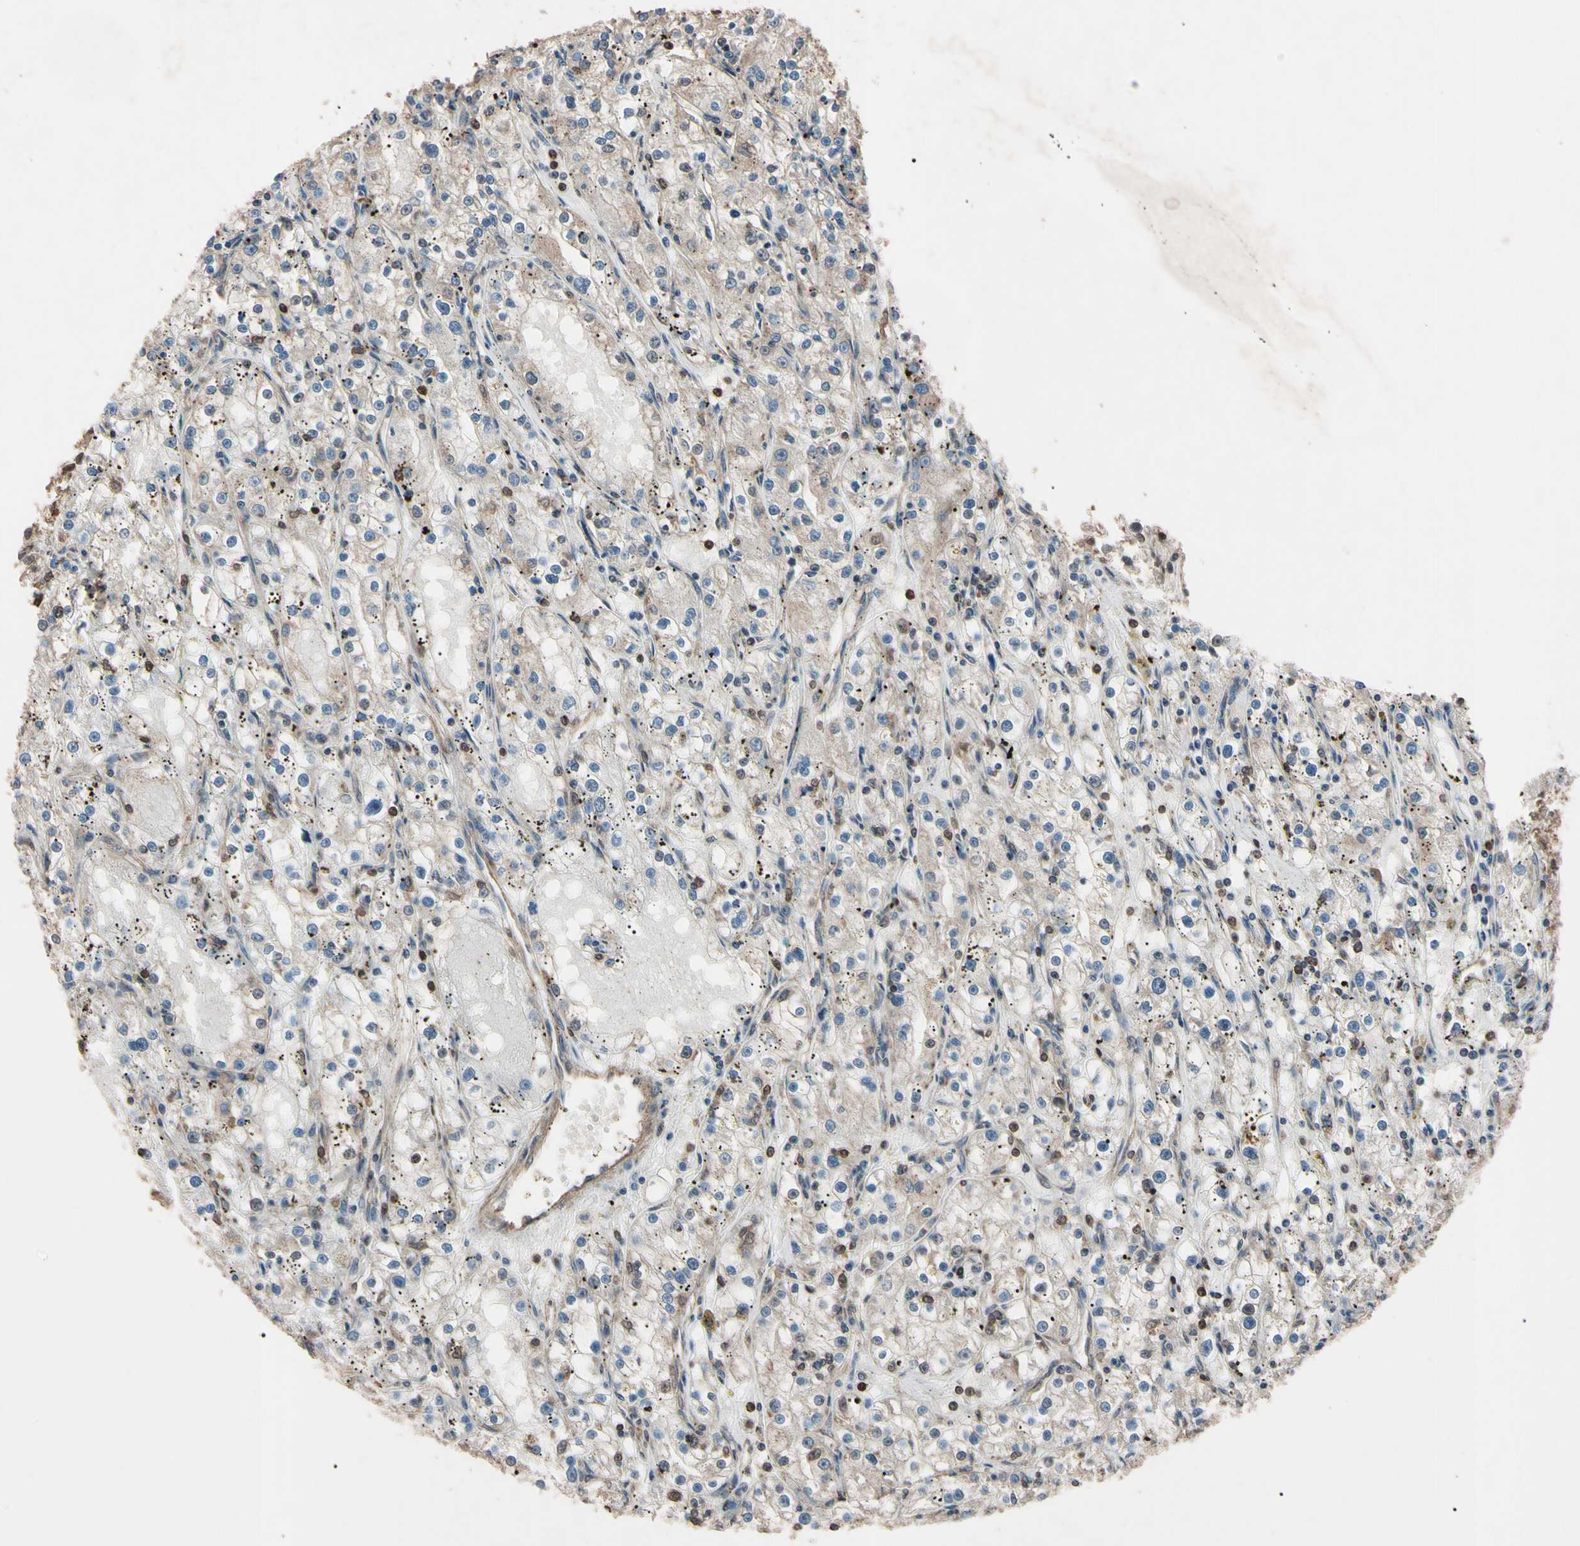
{"staining": {"intensity": "moderate", "quantity": "25%-75%", "location": "cytoplasmic/membranous,nuclear"}, "tissue": "renal cancer", "cell_type": "Tumor cells", "image_type": "cancer", "snomed": [{"axis": "morphology", "description": "Adenocarcinoma, NOS"}, {"axis": "topography", "description": "Kidney"}], "caption": "An IHC histopathology image of neoplastic tissue is shown. Protein staining in brown highlights moderate cytoplasmic/membranous and nuclear positivity in renal adenocarcinoma within tumor cells.", "gene": "TNFRSF1A", "patient": {"sex": "male", "age": 56}}